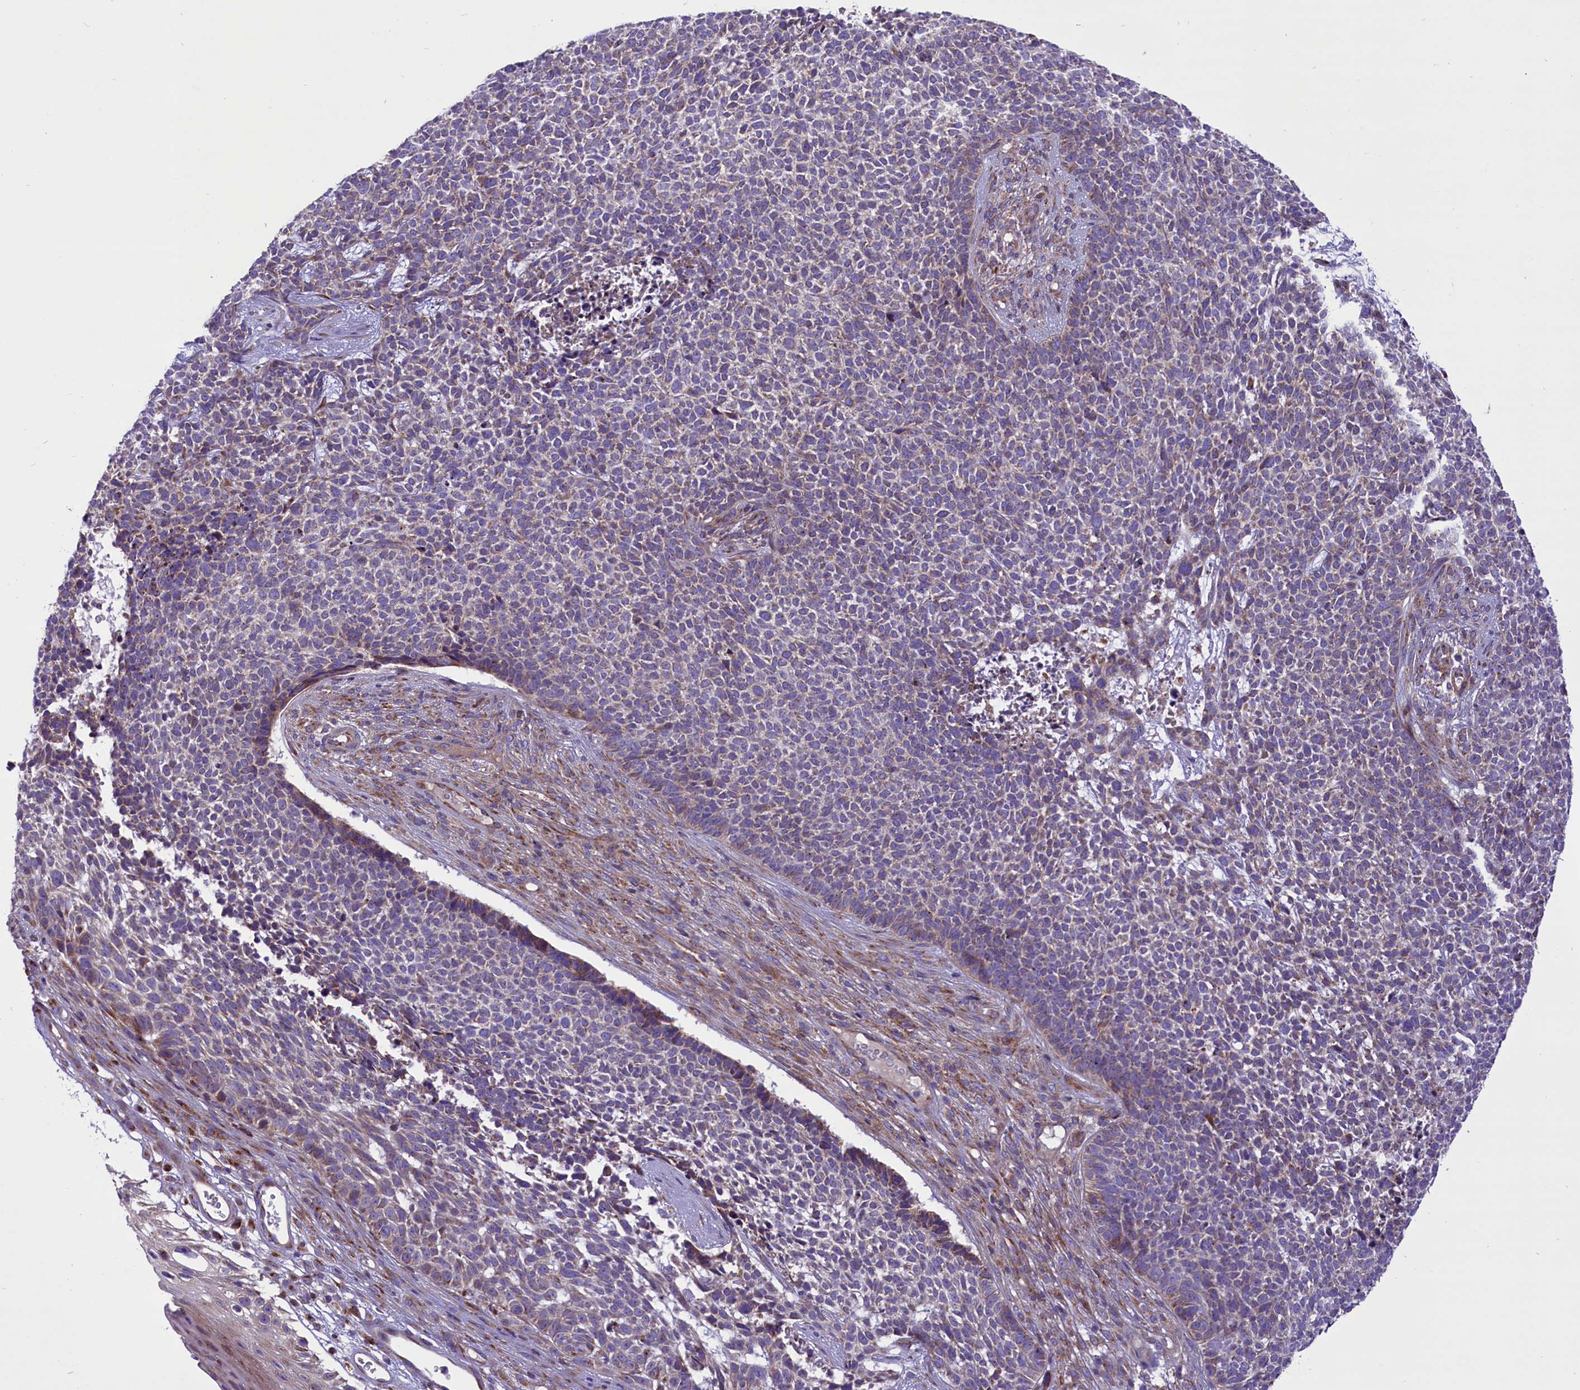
{"staining": {"intensity": "negative", "quantity": "none", "location": "none"}, "tissue": "skin cancer", "cell_type": "Tumor cells", "image_type": "cancer", "snomed": [{"axis": "morphology", "description": "Basal cell carcinoma"}, {"axis": "topography", "description": "Skin"}], "caption": "The immunohistochemistry histopathology image has no significant expression in tumor cells of skin cancer (basal cell carcinoma) tissue. (DAB (3,3'-diaminobenzidine) immunohistochemistry (IHC), high magnification).", "gene": "PTPRU", "patient": {"sex": "female", "age": 84}}